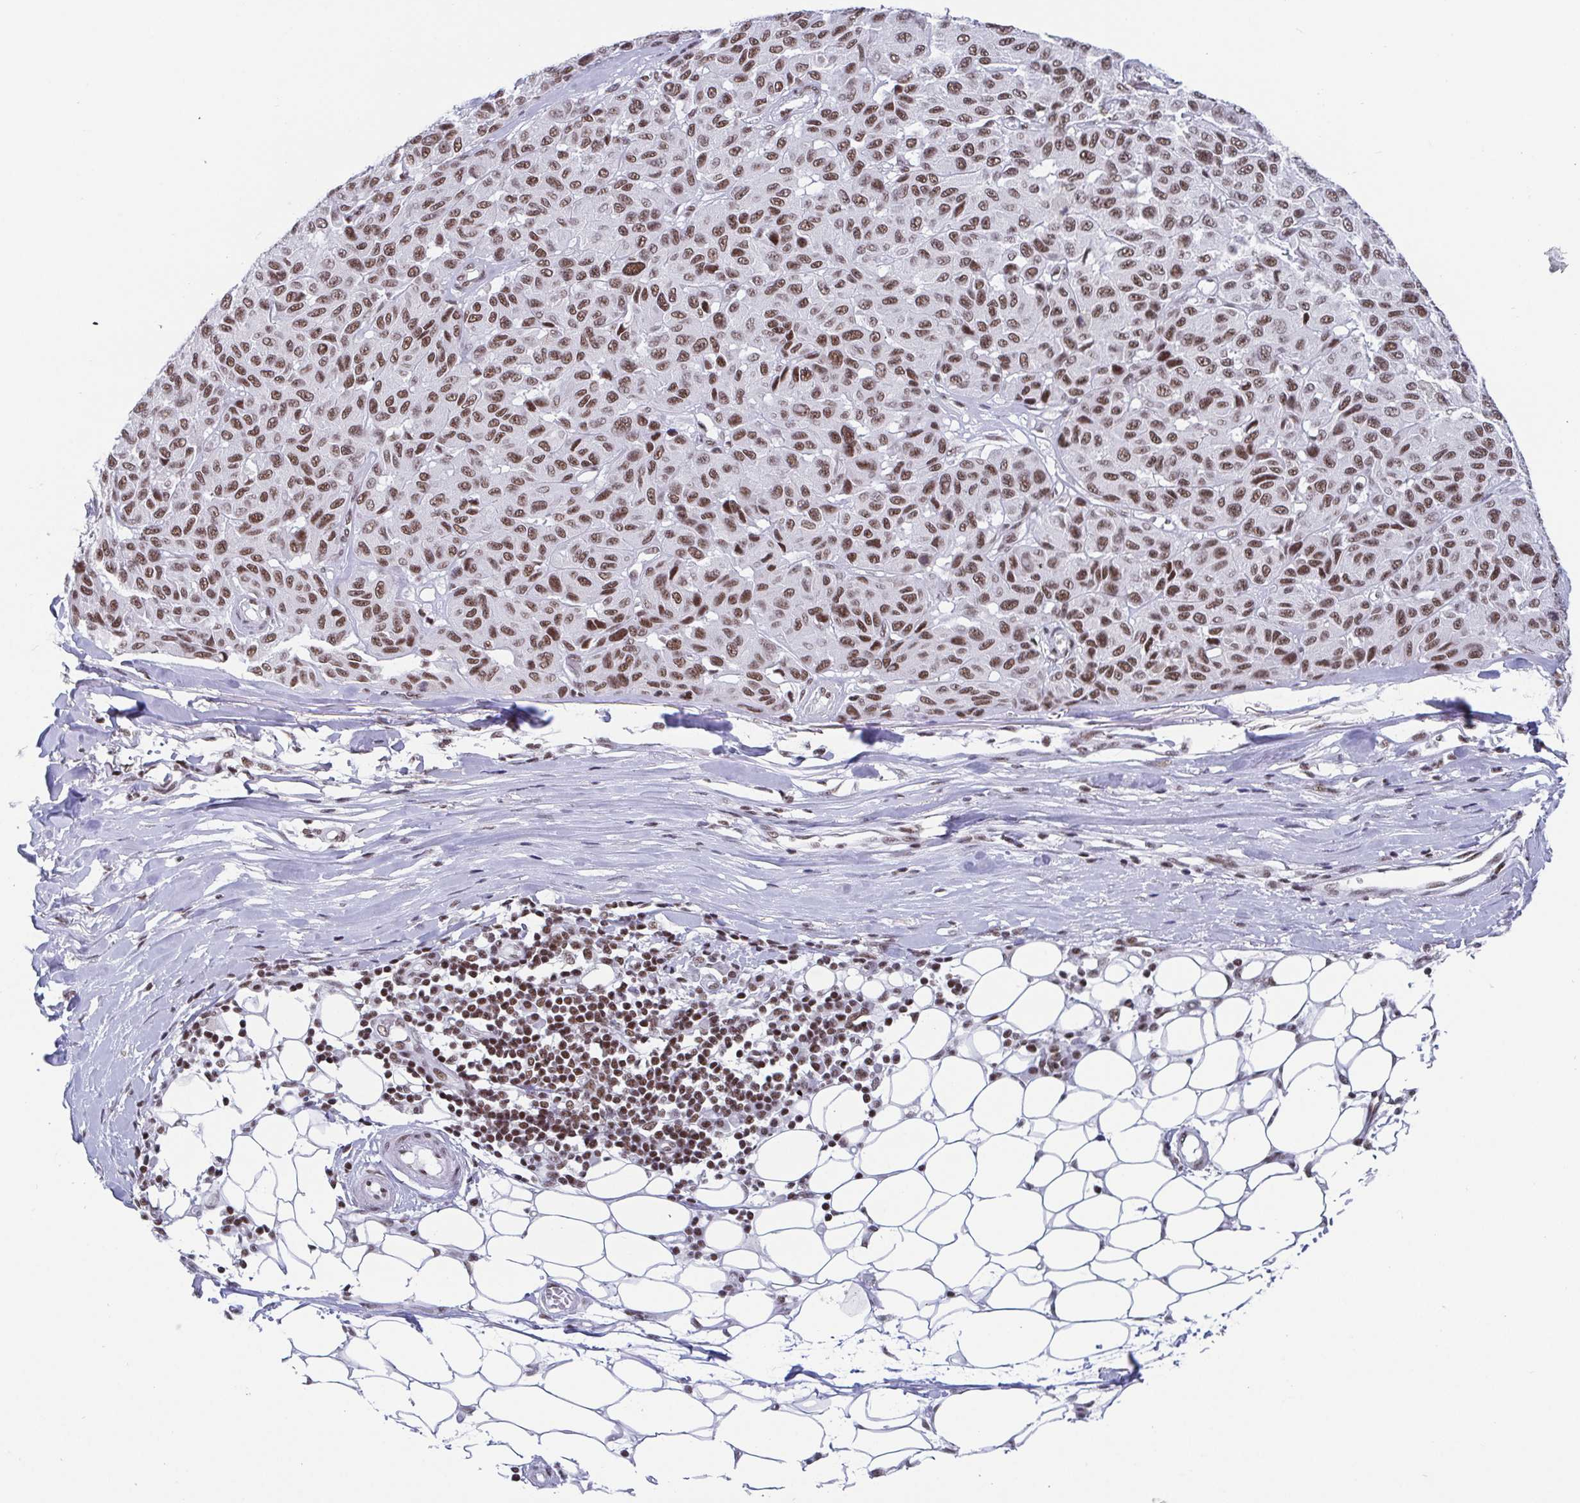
{"staining": {"intensity": "moderate", "quantity": "25%-75%", "location": "nuclear"}, "tissue": "melanoma", "cell_type": "Tumor cells", "image_type": "cancer", "snomed": [{"axis": "morphology", "description": "Malignant melanoma, NOS"}, {"axis": "topography", "description": "Skin"}], "caption": "The photomicrograph reveals staining of malignant melanoma, revealing moderate nuclear protein expression (brown color) within tumor cells.", "gene": "CTCF", "patient": {"sex": "female", "age": 66}}